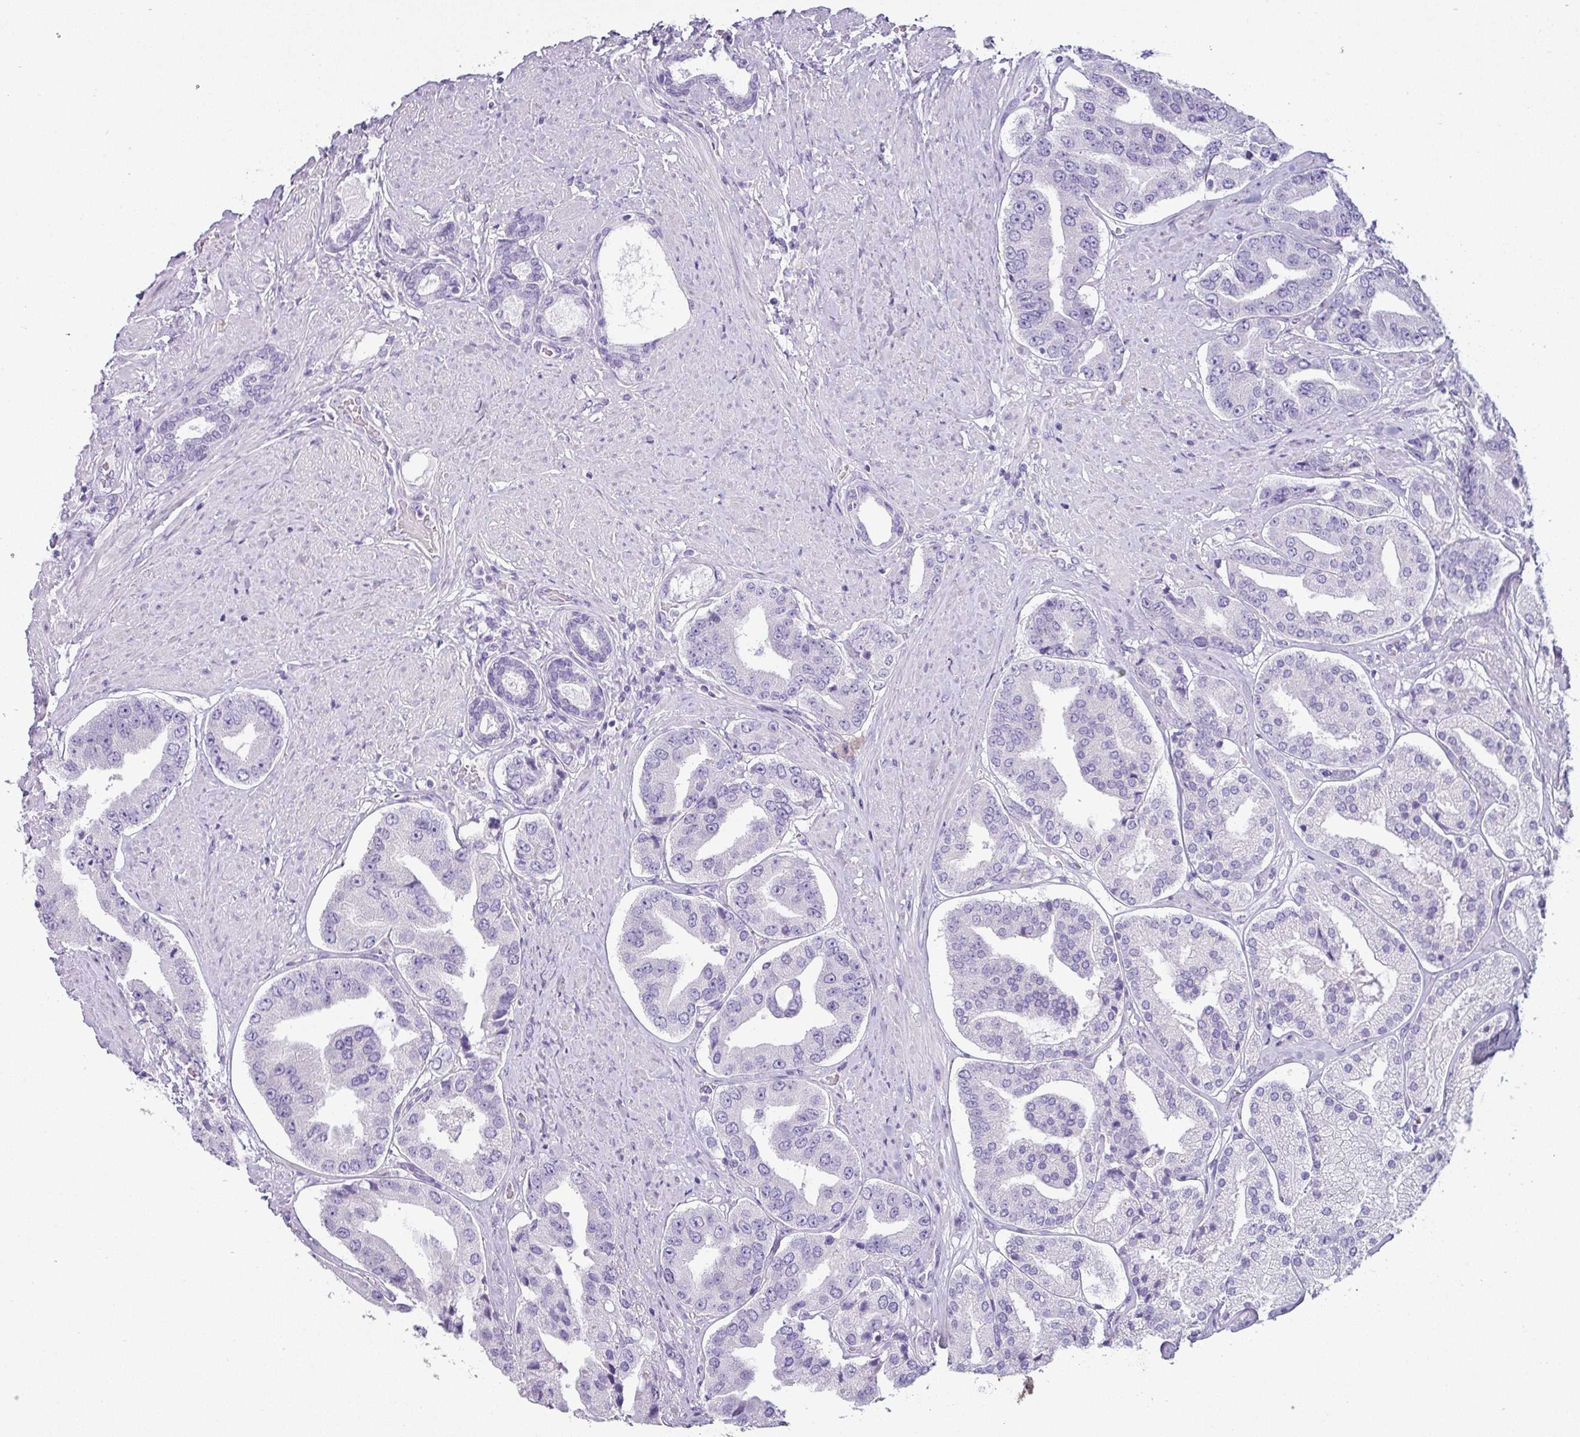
{"staining": {"intensity": "negative", "quantity": "none", "location": "none"}, "tissue": "prostate cancer", "cell_type": "Tumor cells", "image_type": "cancer", "snomed": [{"axis": "morphology", "description": "Adenocarcinoma, High grade"}, {"axis": "topography", "description": "Prostate"}], "caption": "IHC image of human prostate cancer stained for a protein (brown), which exhibits no staining in tumor cells. Nuclei are stained in blue.", "gene": "VCY1B", "patient": {"sex": "male", "age": 63}}